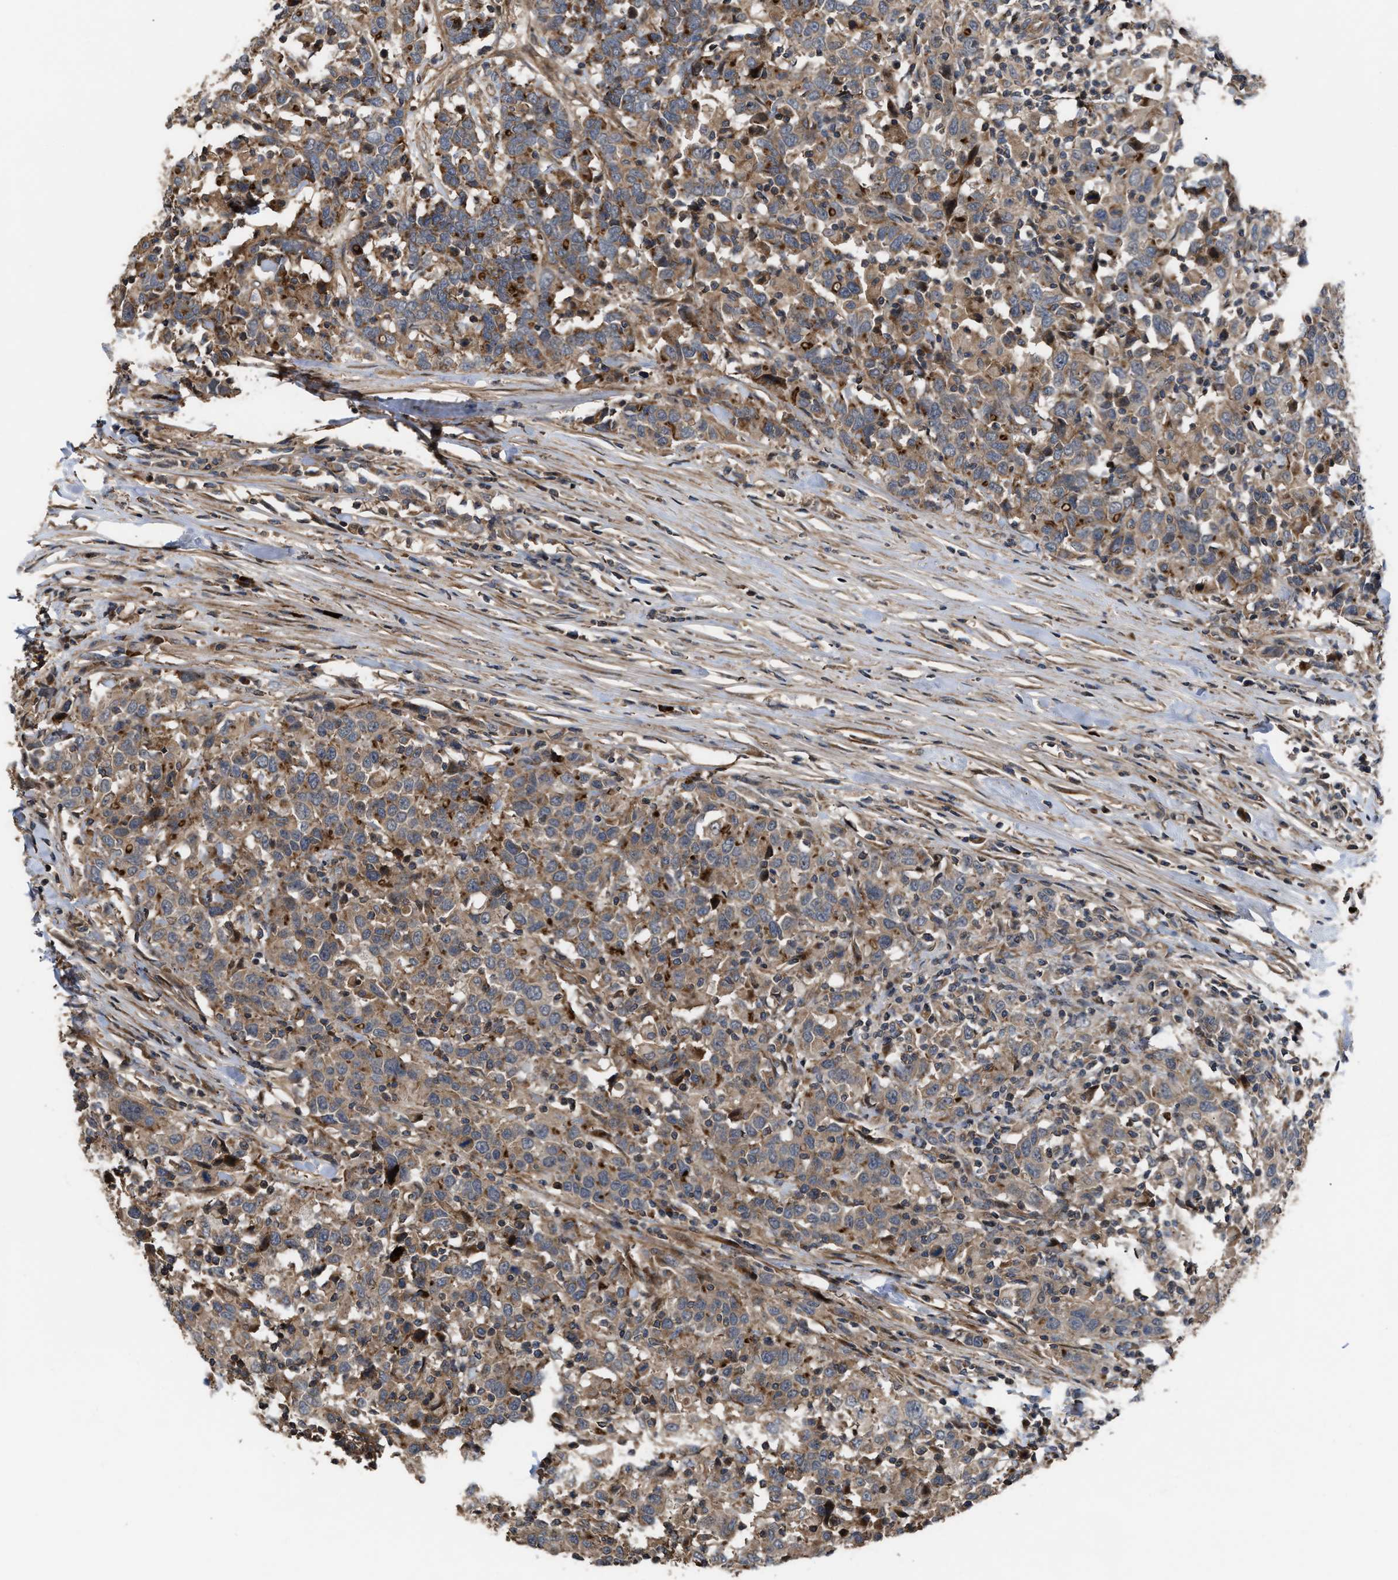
{"staining": {"intensity": "moderate", "quantity": ">75%", "location": "cytoplasmic/membranous"}, "tissue": "urothelial cancer", "cell_type": "Tumor cells", "image_type": "cancer", "snomed": [{"axis": "morphology", "description": "Urothelial carcinoma, High grade"}, {"axis": "topography", "description": "Urinary bladder"}], "caption": "A micrograph of human high-grade urothelial carcinoma stained for a protein displays moderate cytoplasmic/membranous brown staining in tumor cells.", "gene": "STAU1", "patient": {"sex": "male", "age": 61}}